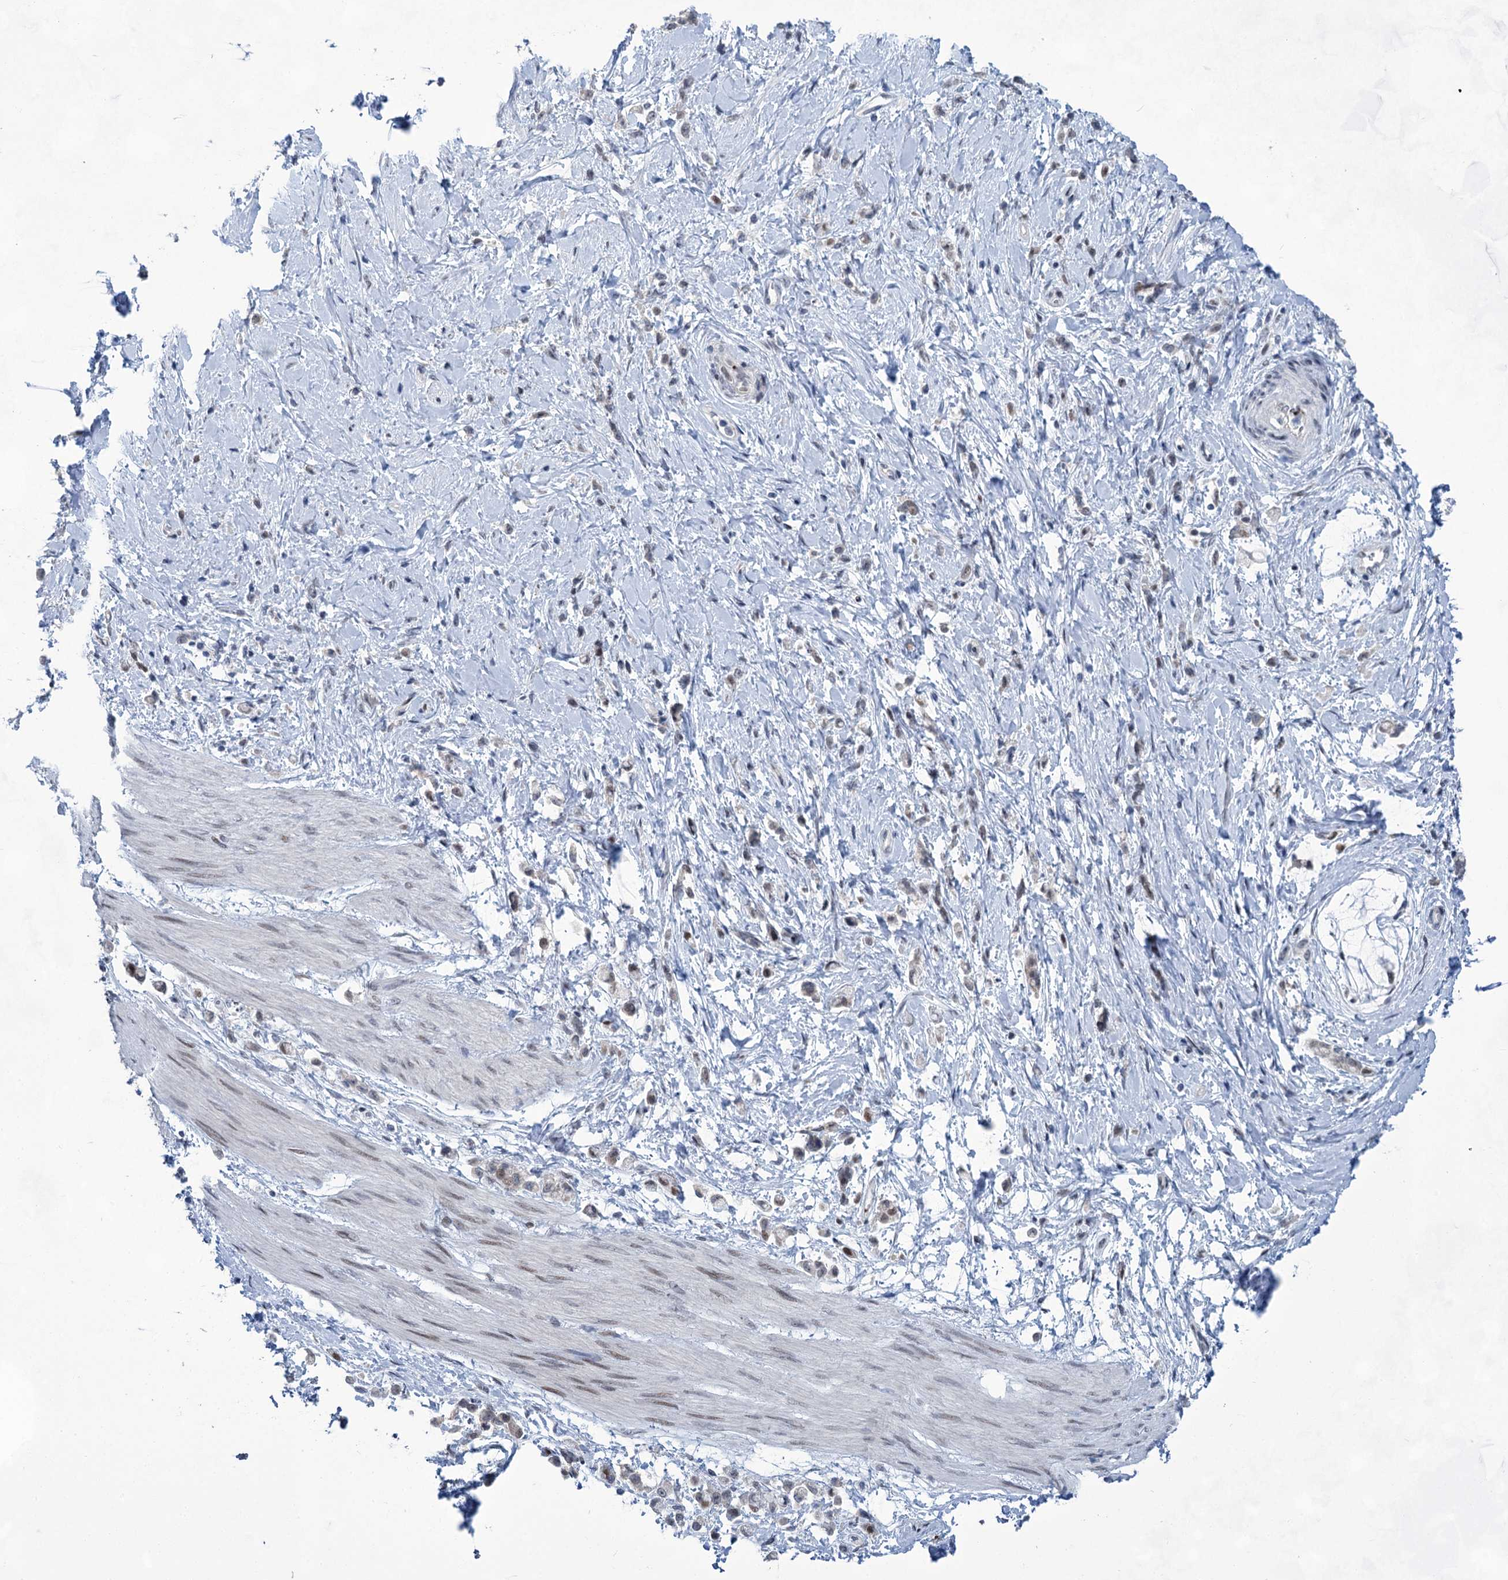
{"staining": {"intensity": "negative", "quantity": "none", "location": "none"}, "tissue": "stomach cancer", "cell_type": "Tumor cells", "image_type": "cancer", "snomed": [{"axis": "morphology", "description": "Adenocarcinoma, NOS"}, {"axis": "topography", "description": "Stomach"}], "caption": "High magnification brightfield microscopy of stomach cancer (adenocarcinoma) stained with DAB (3,3'-diaminobenzidine) (brown) and counterstained with hematoxylin (blue): tumor cells show no significant staining. (DAB (3,3'-diaminobenzidine) immunohistochemistry (IHC) visualized using brightfield microscopy, high magnification).", "gene": "MON2", "patient": {"sex": "female", "age": 60}}